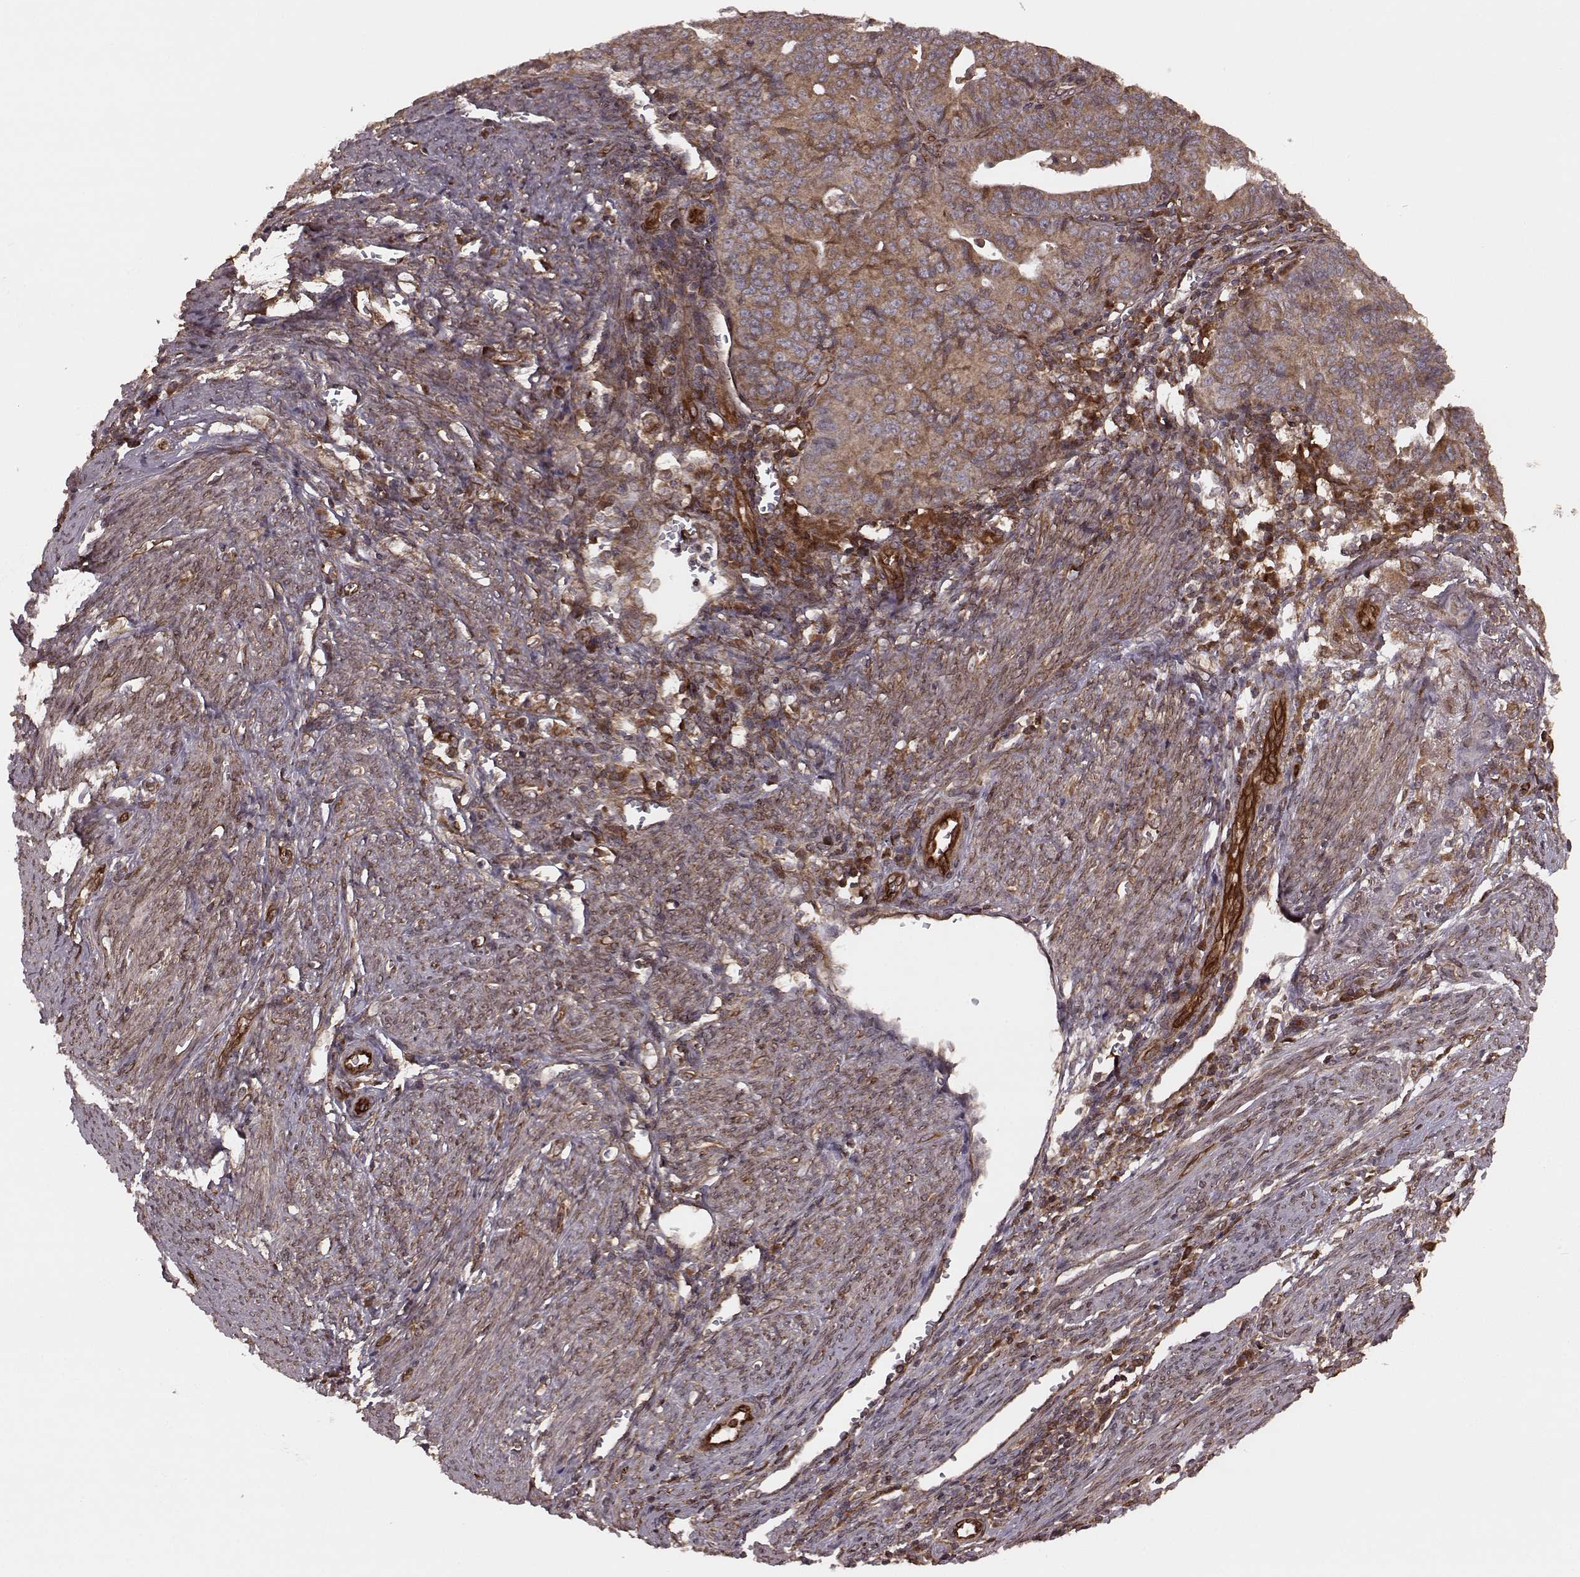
{"staining": {"intensity": "moderate", "quantity": ">75%", "location": "cytoplasmic/membranous"}, "tissue": "endometrial cancer", "cell_type": "Tumor cells", "image_type": "cancer", "snomed": [{"axis": "morphology", "description": "Adenocarcinoma, NOS"}, {"axis": "topography", "description": "Endometrium"}], "caption": "Immunohistochemistry (DAB (3,3'-diaminobenzidine)) staining of human adenocarcinoma (endometrial) reveals moderate cytoplasmic/membranous protein positivity in approximately >75% of tumor cells.", "gene": "AGPAT1", "patient": {"sex": "female", "age": 65}}